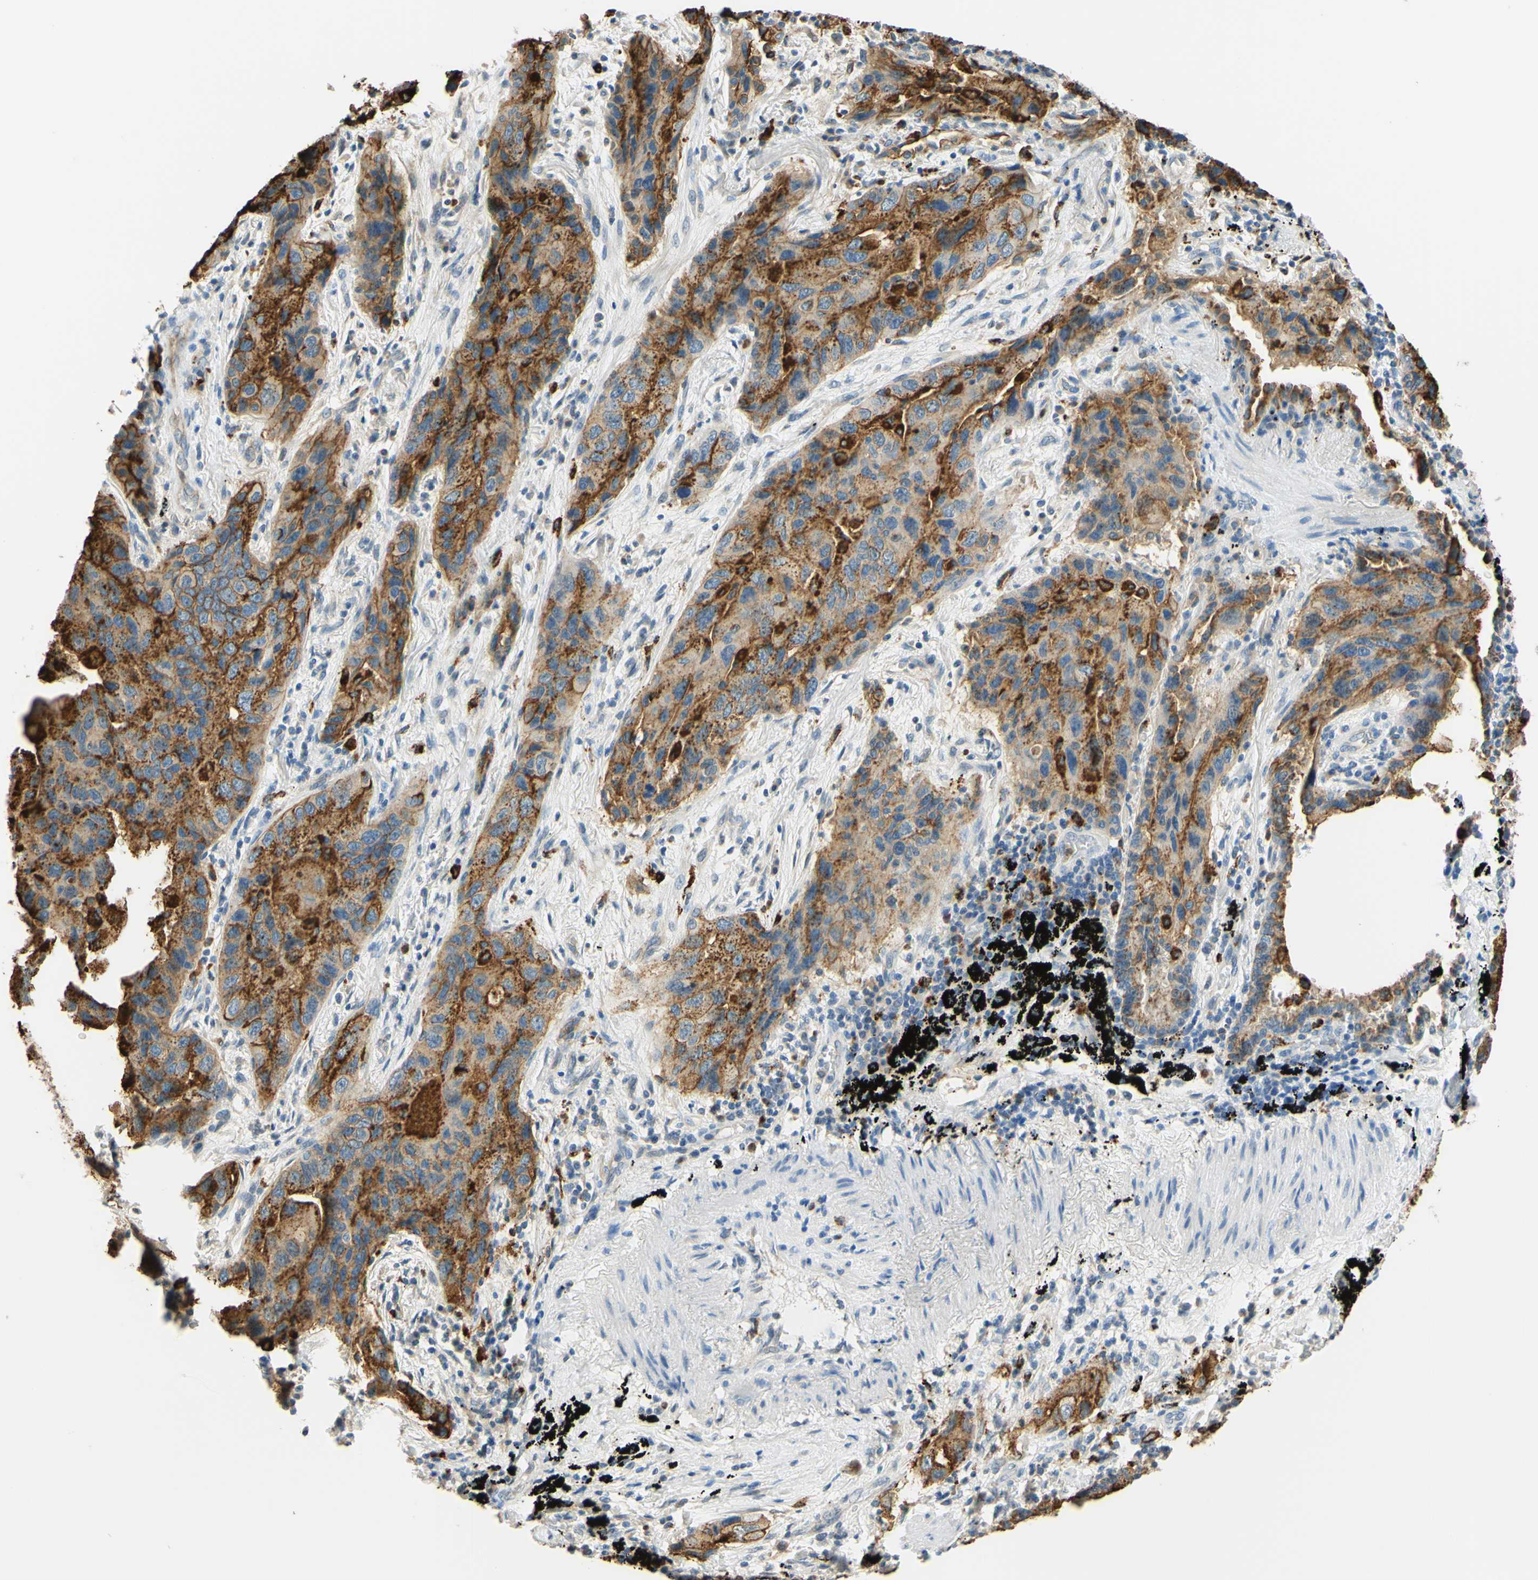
{"staining": {"intensity": "moderate", "quantity": ">75%", "location": "cytoplasmic/membranous"}, "tissue": "lung cancer", "cell_type": "Tumor cells", "image_type": "cancer", "snomed": [{"axis": "morphology", "description": "Adenocarcinoma, NOS"}, {"axis": "topography", "description": "Lung"}], "caption": "This is a micrograph of IHC staining of lung adenocarcinoma, which shows moderate staining in the cytoplasmic/membranous of tumor cells.", "gene": "TREM2", "patient": {"sex": "female", "age": 65}}